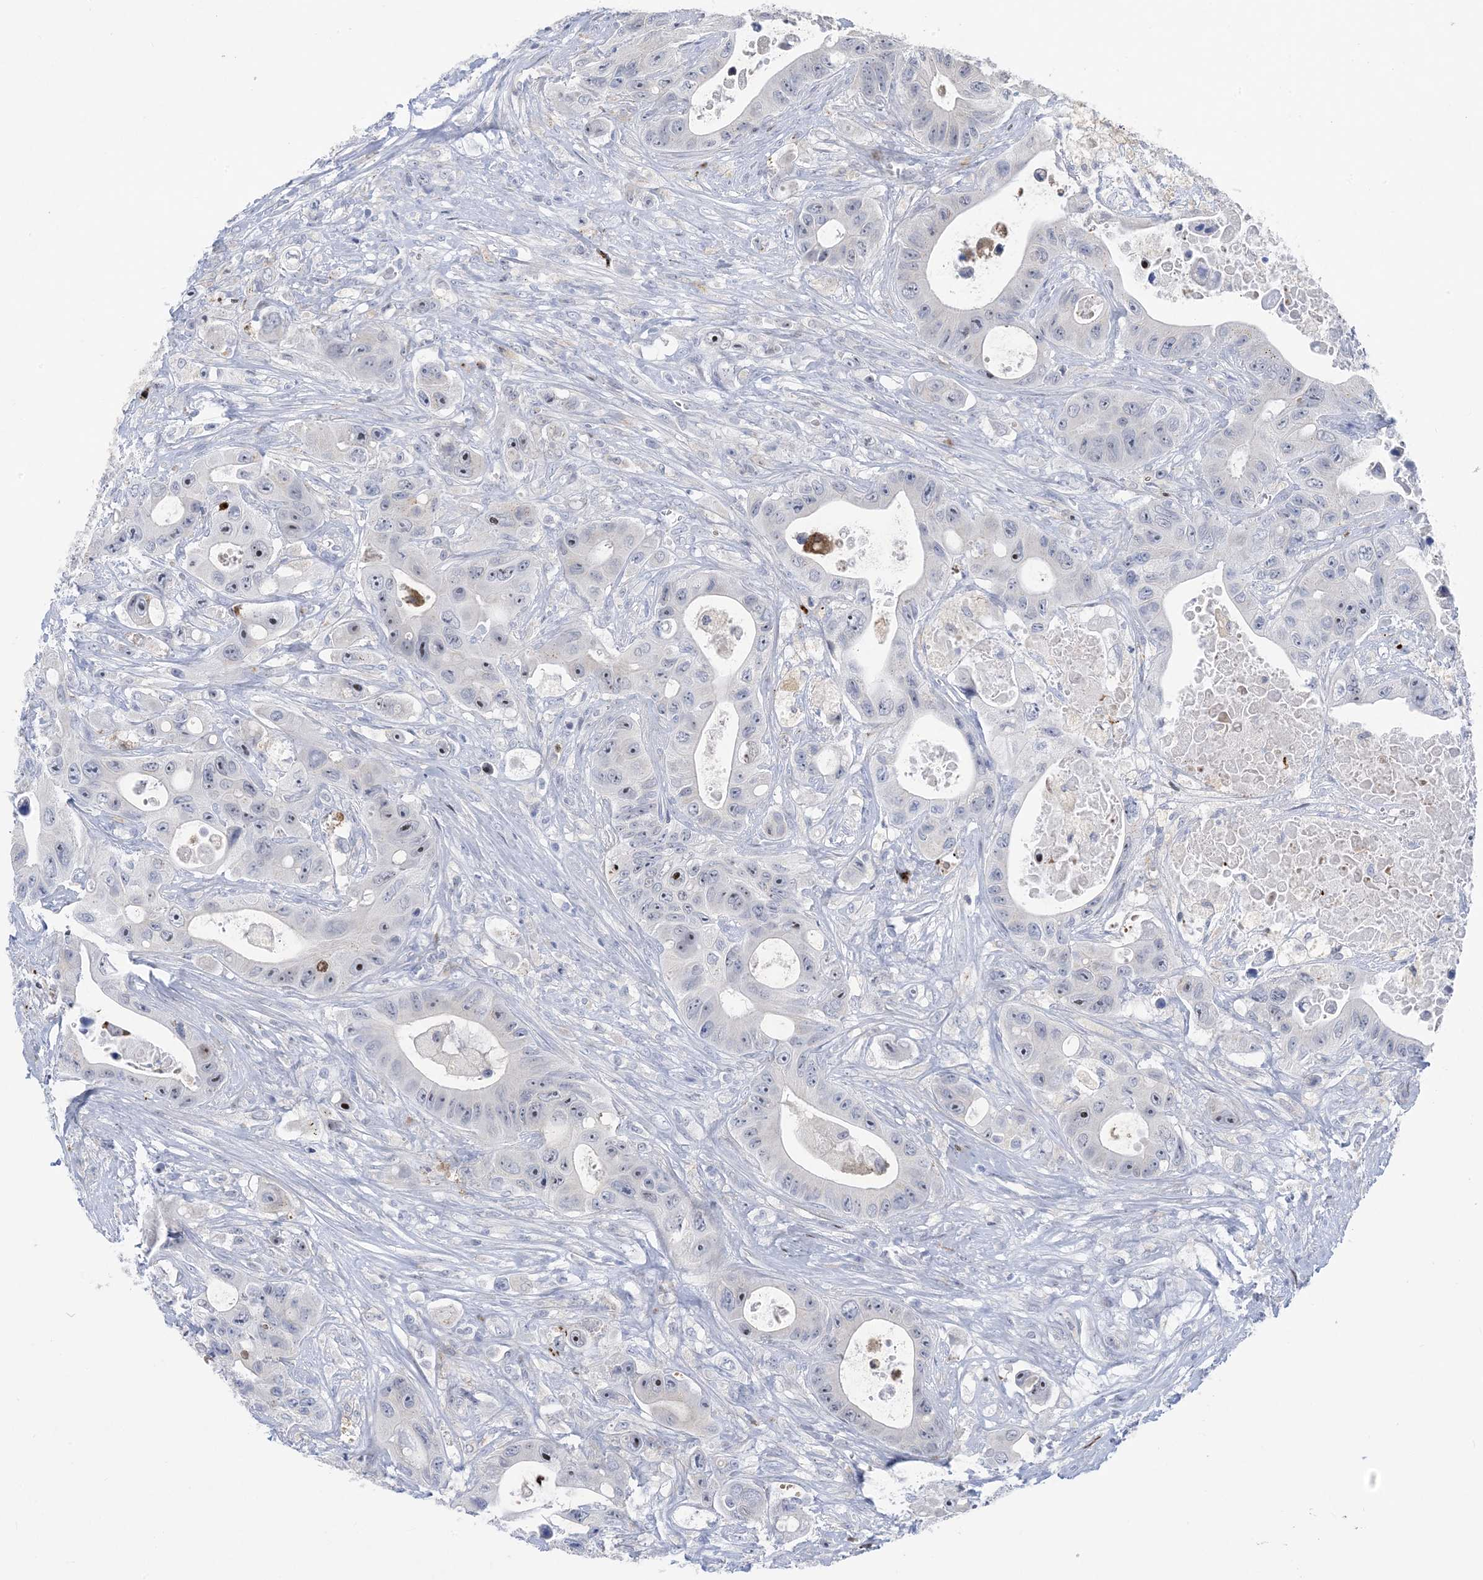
{"staining": {"intensity": "negative", "quantity": "none", "location": "none"}, "tissue": "colorectal cancer", "cell_type": "Tumor cells", "image_type": "cancer", "snomed": [{"axis": "morphology", "description": "Adenocarcinoma, NOS"}, {"axis": "topography", "description": "Colon"}], "caption": "A histopathology image of human adenocarcinoma (colorectal) is negative for staining in tumor cells. (DAB (3,3'-diaminobenzidine) immunohistochemistry (IHC), high magnification).", "gene": "SLC25A53", "patient": {"sex": "female", "age": 46}}